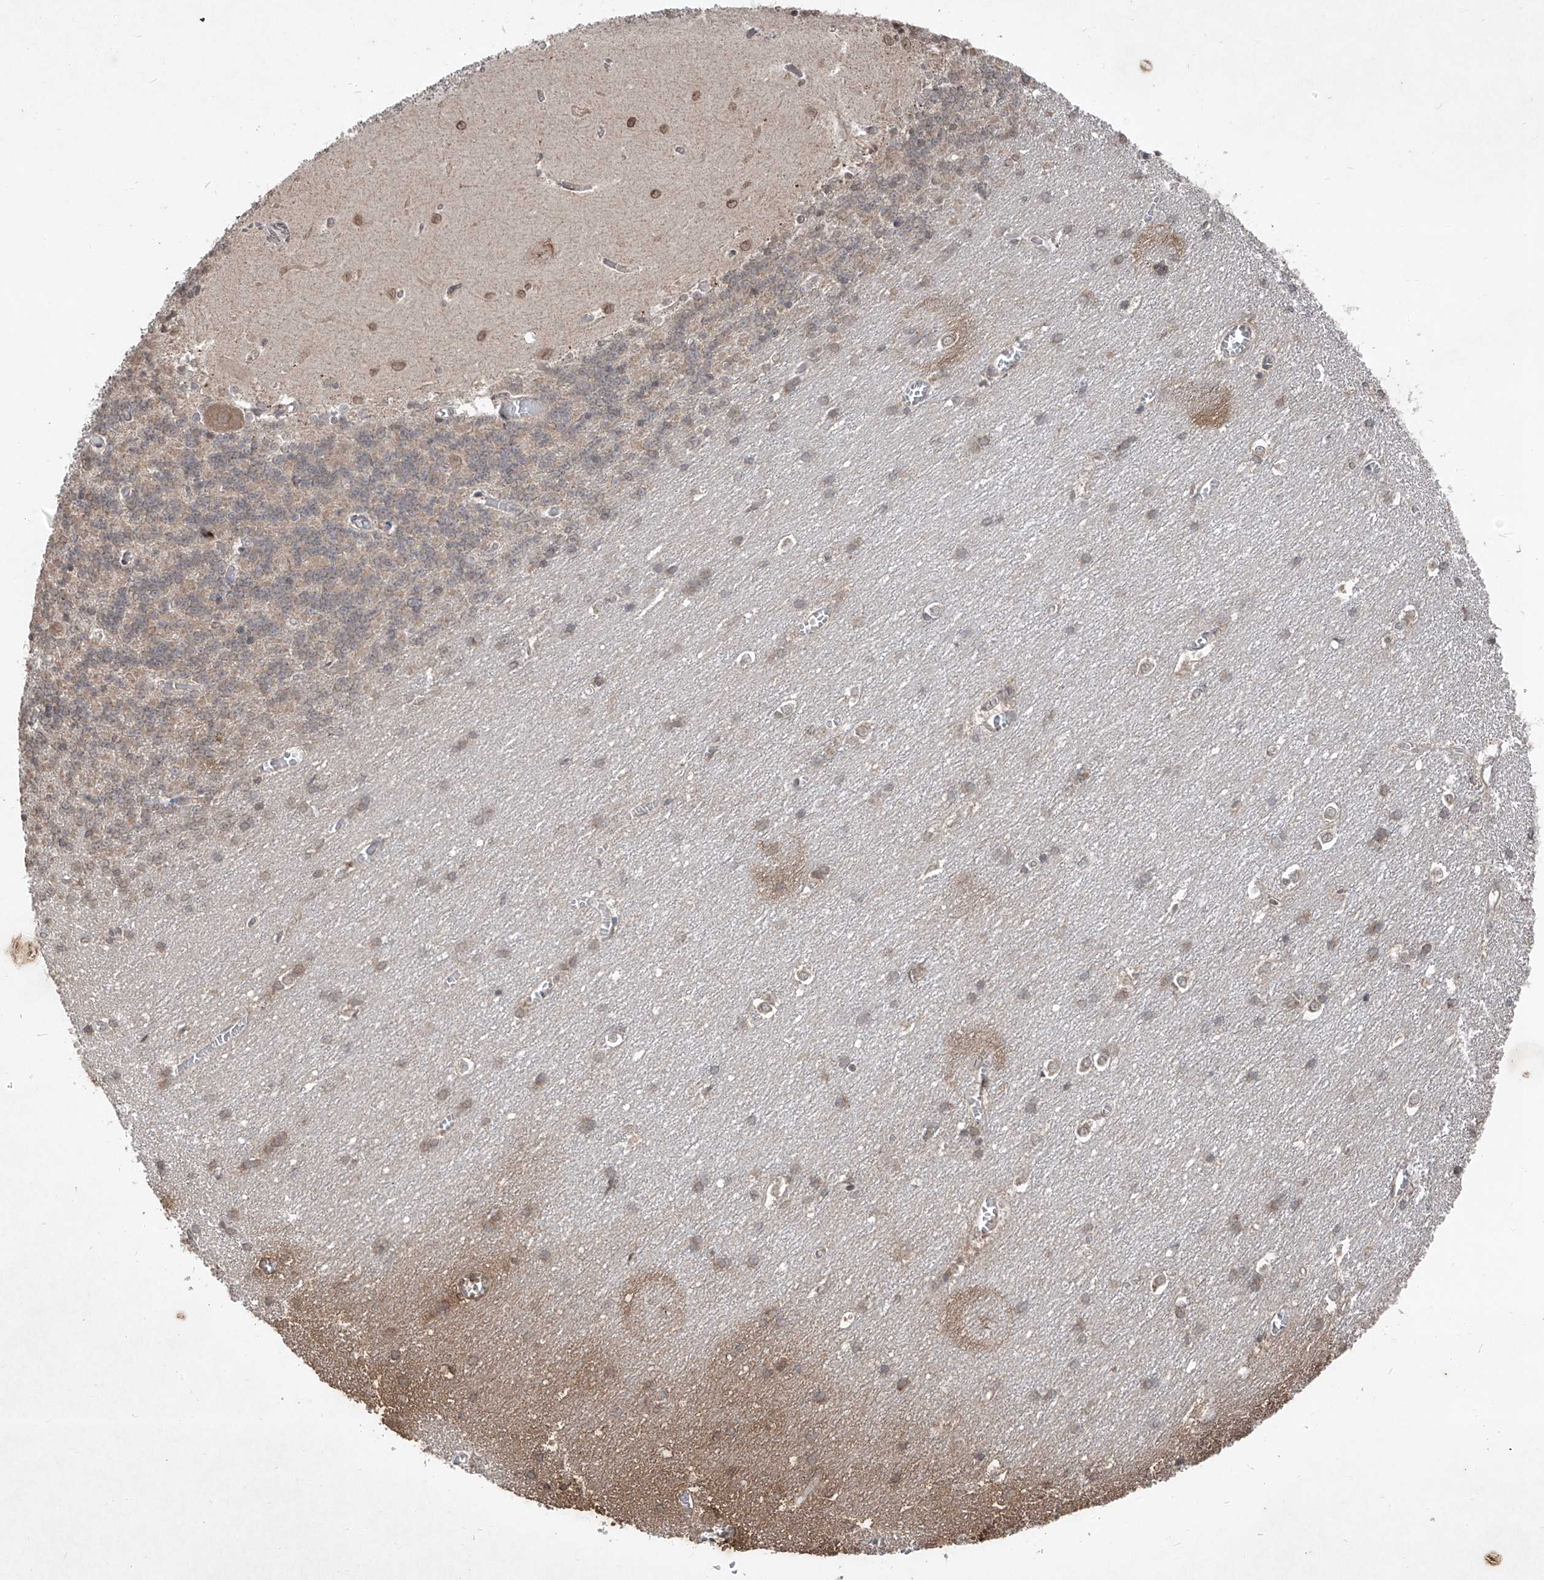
{"staining": {"intensity": "weak", "quantity": "25%-75%", "location": "cytoplasmic/membranous"}, "tissue": "cerebellum", "cell_type": "Cells in granular layer", "image_type": "normal", "snomed": [{"axis": "morphology", "description": "Normal tissue, NOS"}, {"axis": "topography", "description": "Cerebellum"}], "caption": "Weak cytoplasmic/membranous expression for a protein is identified in approximately 25%-75% of cells in granular layer of benign cerebellum using IHC.", "gene": "ABCD3", "patient": {"sex": "male", "age": 37}}